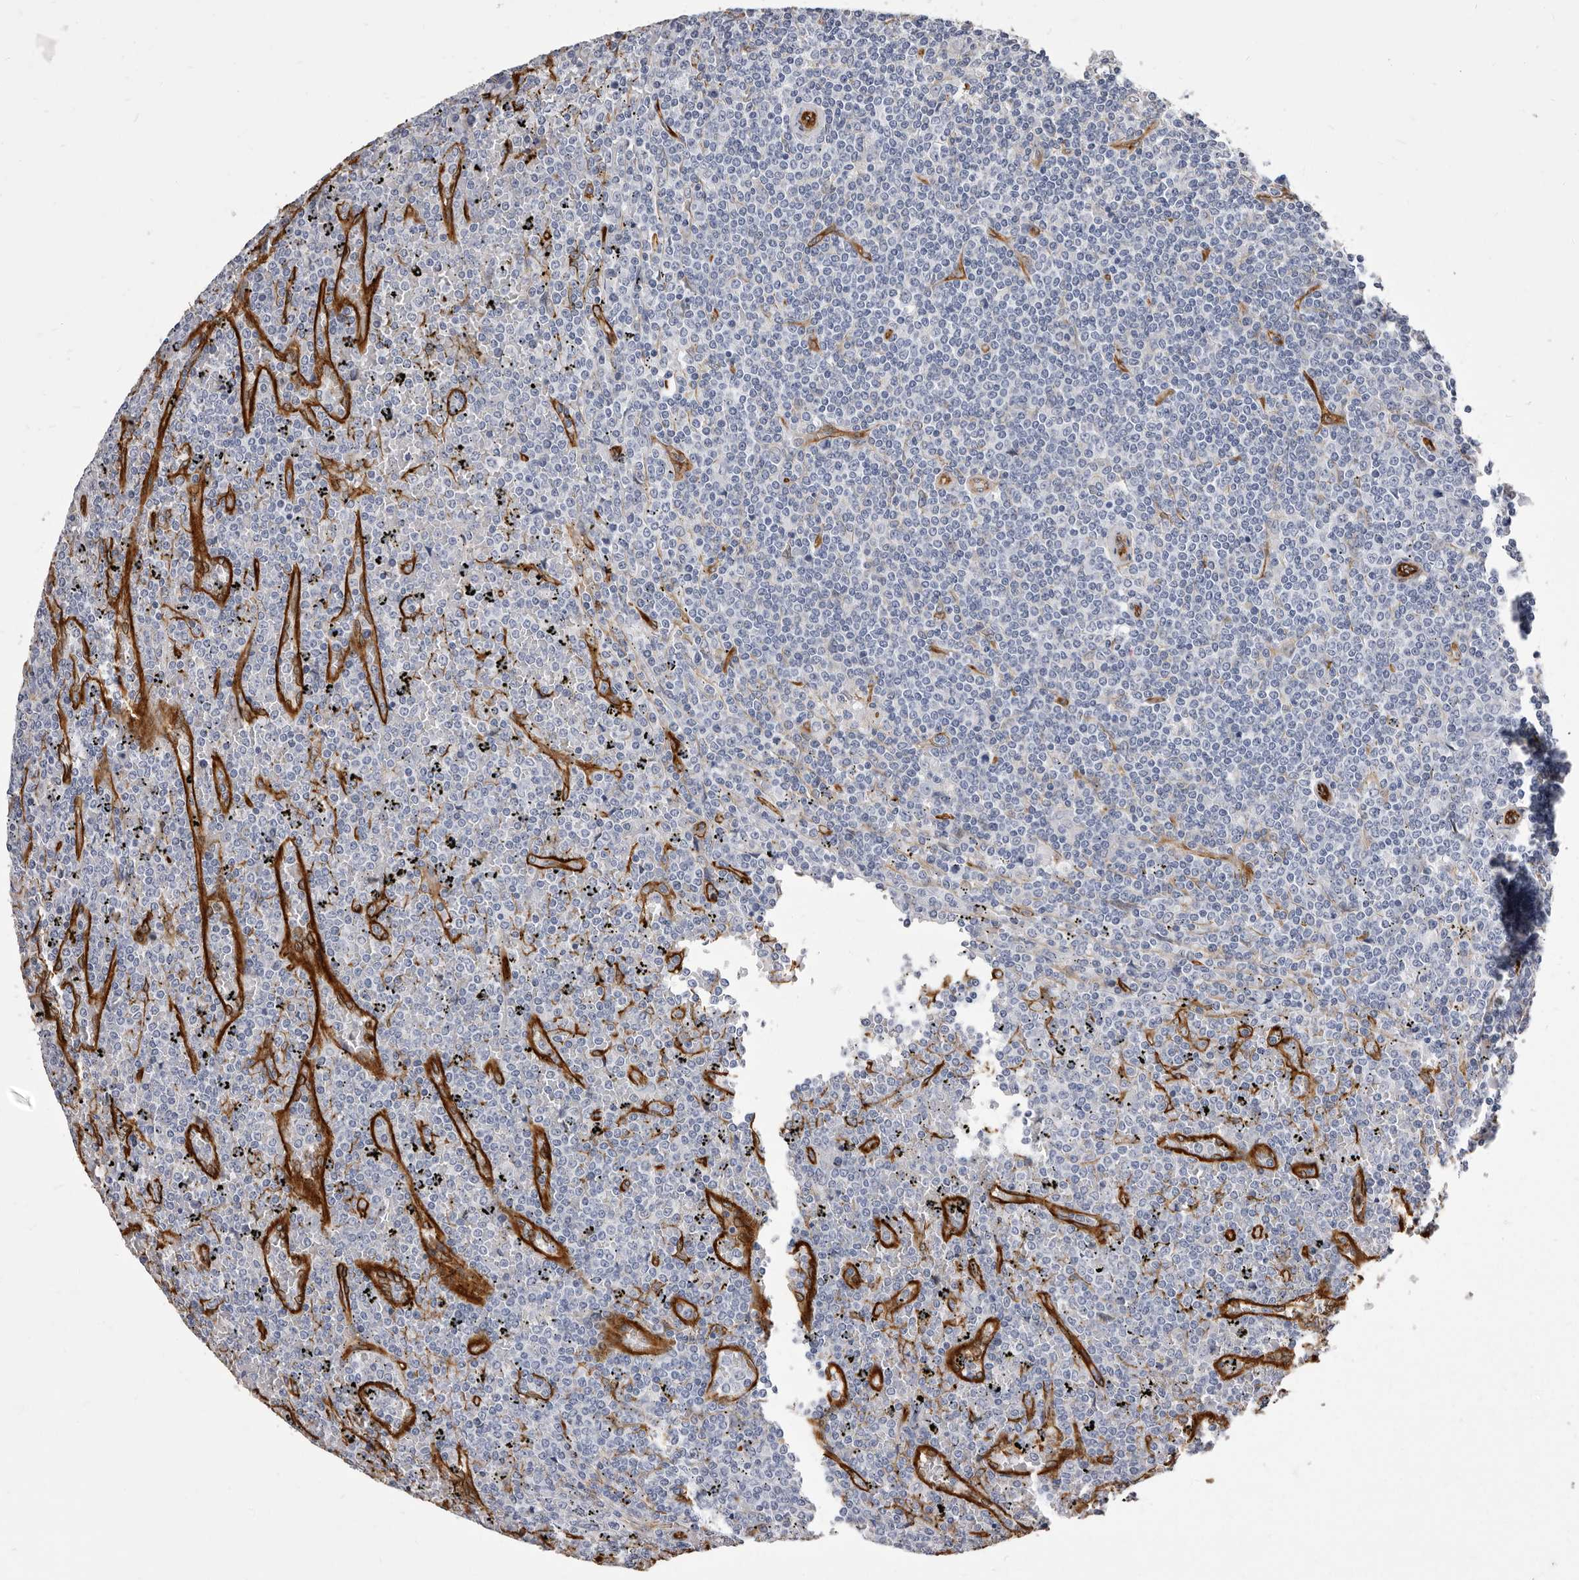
{"staining": {"intensity": "negative", "quantity": "none", "location": "none"}, "tissue": "lymphoma", "cell_type": "Tumor cells", "image_type": "cancer", "snomed": [{"axis": "morphology", "description": "Malignant lymphoma, non-Hodgkin's type, Low grade"}, {"axis": "topography", "description": "Spleen"}], "caption": "Immunohistochemistry (IHC) photomicrograph of human lymphoma stained for a protein (brown), which shows no expression in tumor cells.", "gene": "ENAH", "patient": {"sex": "female", "age": 19}}